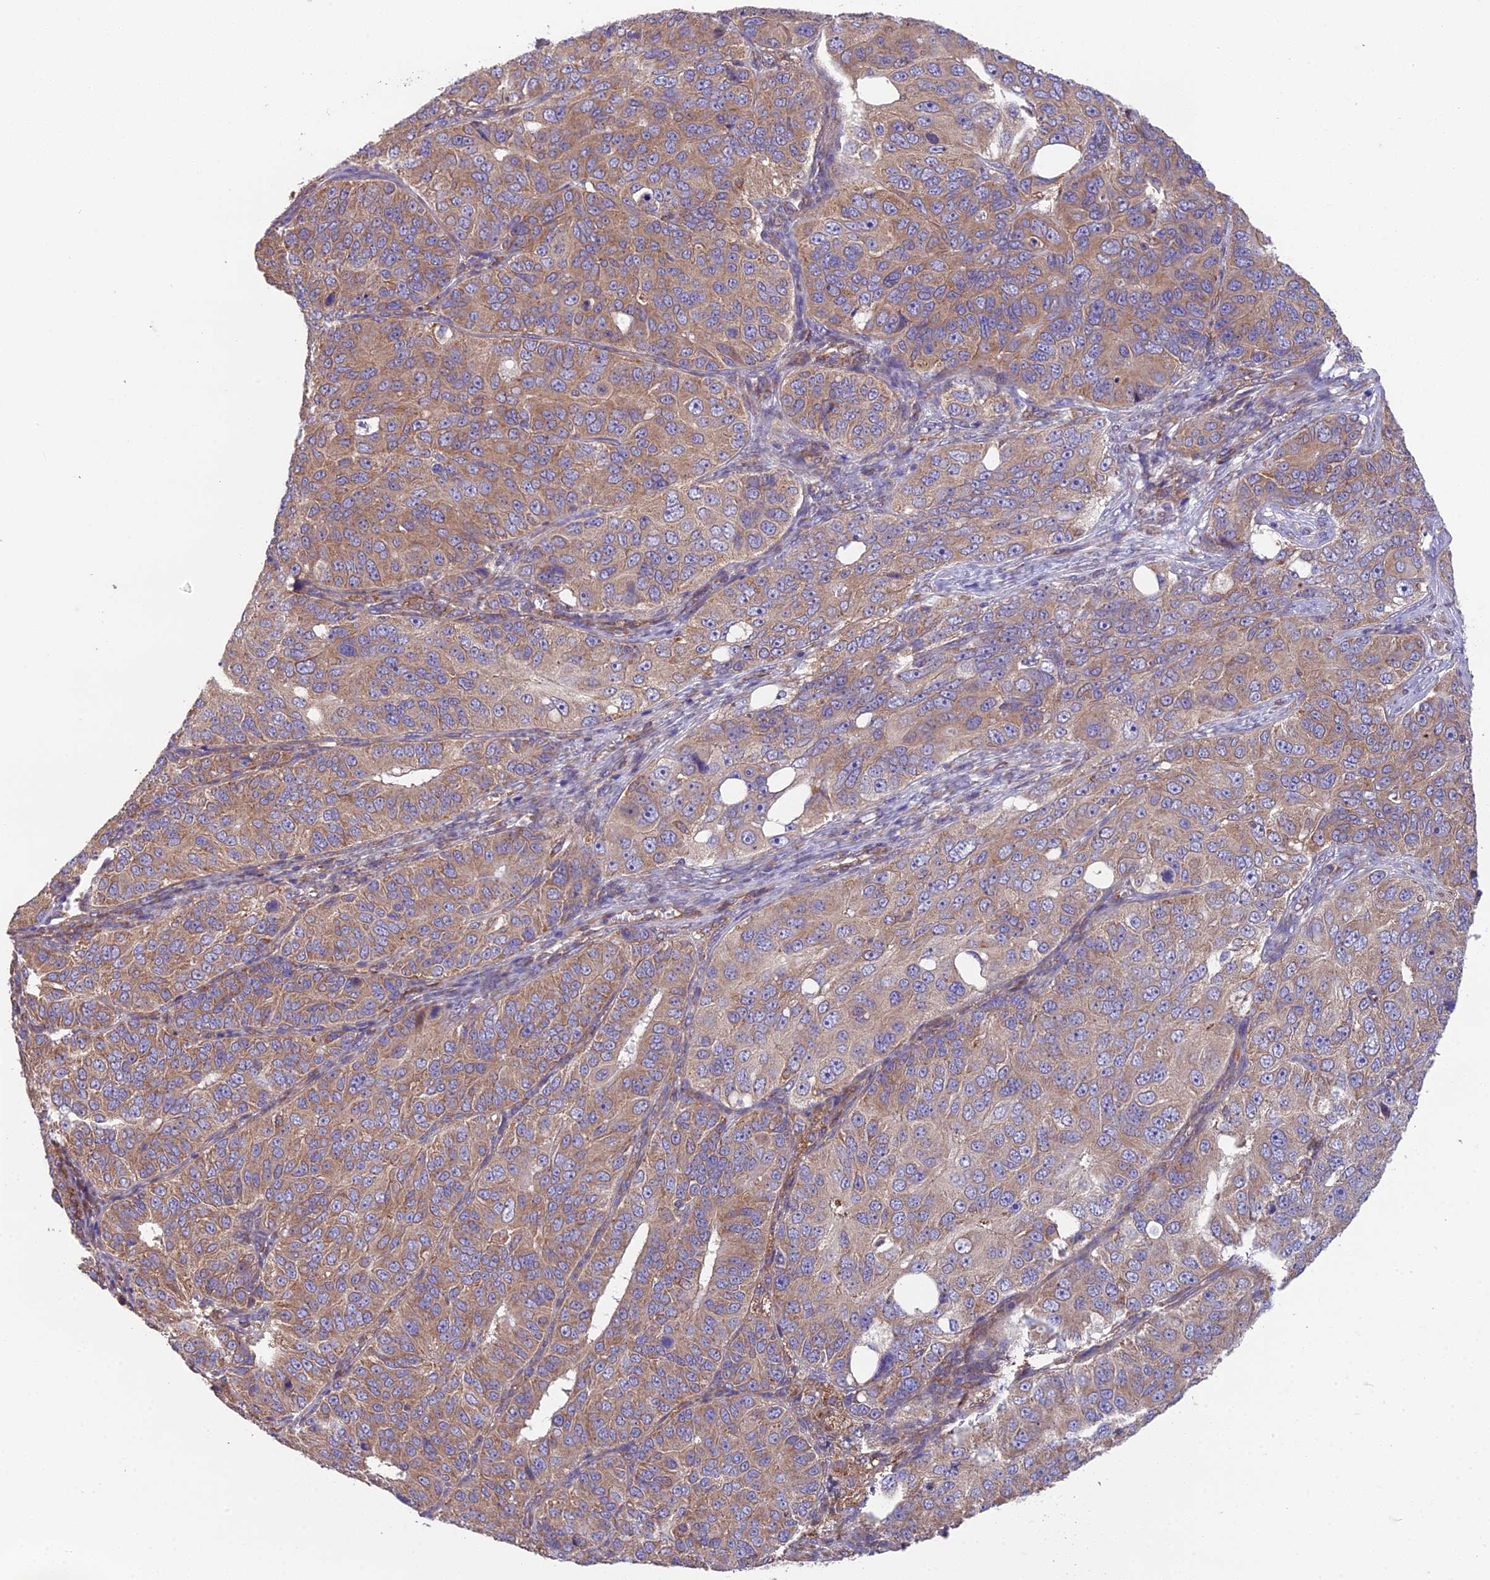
{"staining": {"intensity": "moderate", "quantity": ">75%", "location": "cytoplasmic/membranous"}, "tissue": "ovarian cancer", "cell_type": "Tumor cells", "image_type": "cancer", "snomed": [{"axis": "morphology", "description": "Carcinoma, endometroid"}, {"axis": "topography", "description": "Ovary"}], "caption": "DAB immunohistochemical staining of endometroid carcinoma (ovarian) exhibits moderate cytoplasmic/membranous protein positivity in about >75% of tumor cells.", "gene": "BLOC1S4", "patient": {"sex": "female", "age": 51}}